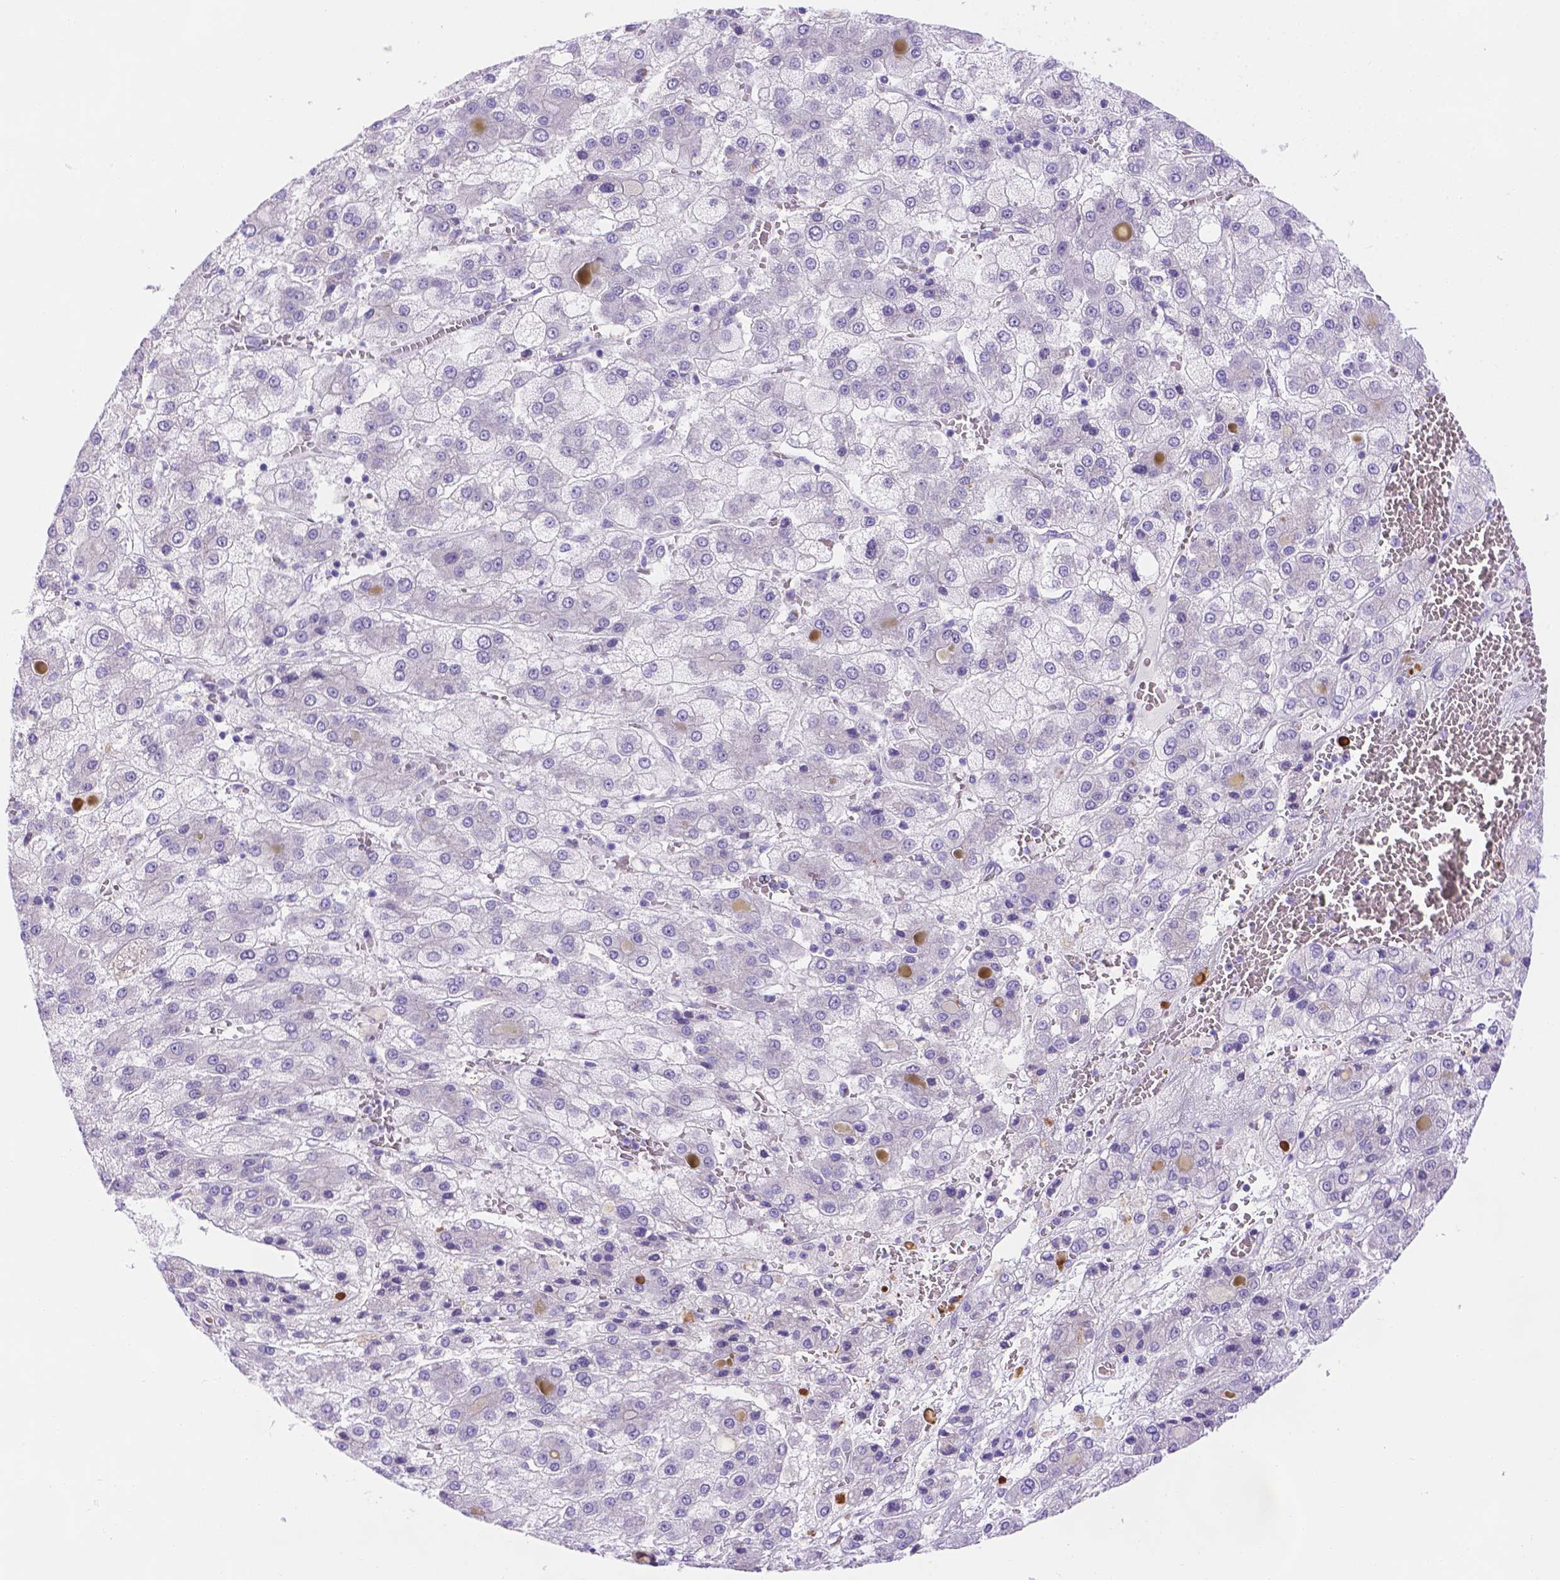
{"staining": {"intensity": "negative", "quantity": "none", "location": "none"}, "tissue": "liver cancer", "cell_type": "Tumor cells", "image_type": "cancer", "snomed": [{"axis": "morphology", "description": "Carcinoma, Hepatocellular, NOS"}, {"axis": "topography", "description": "Liver"}], "caption": "The micrograph displays no significant expression in tumor cells of liver cancer.", "gene": "MLN", "patient": {"sex": "male", "age": 73}}